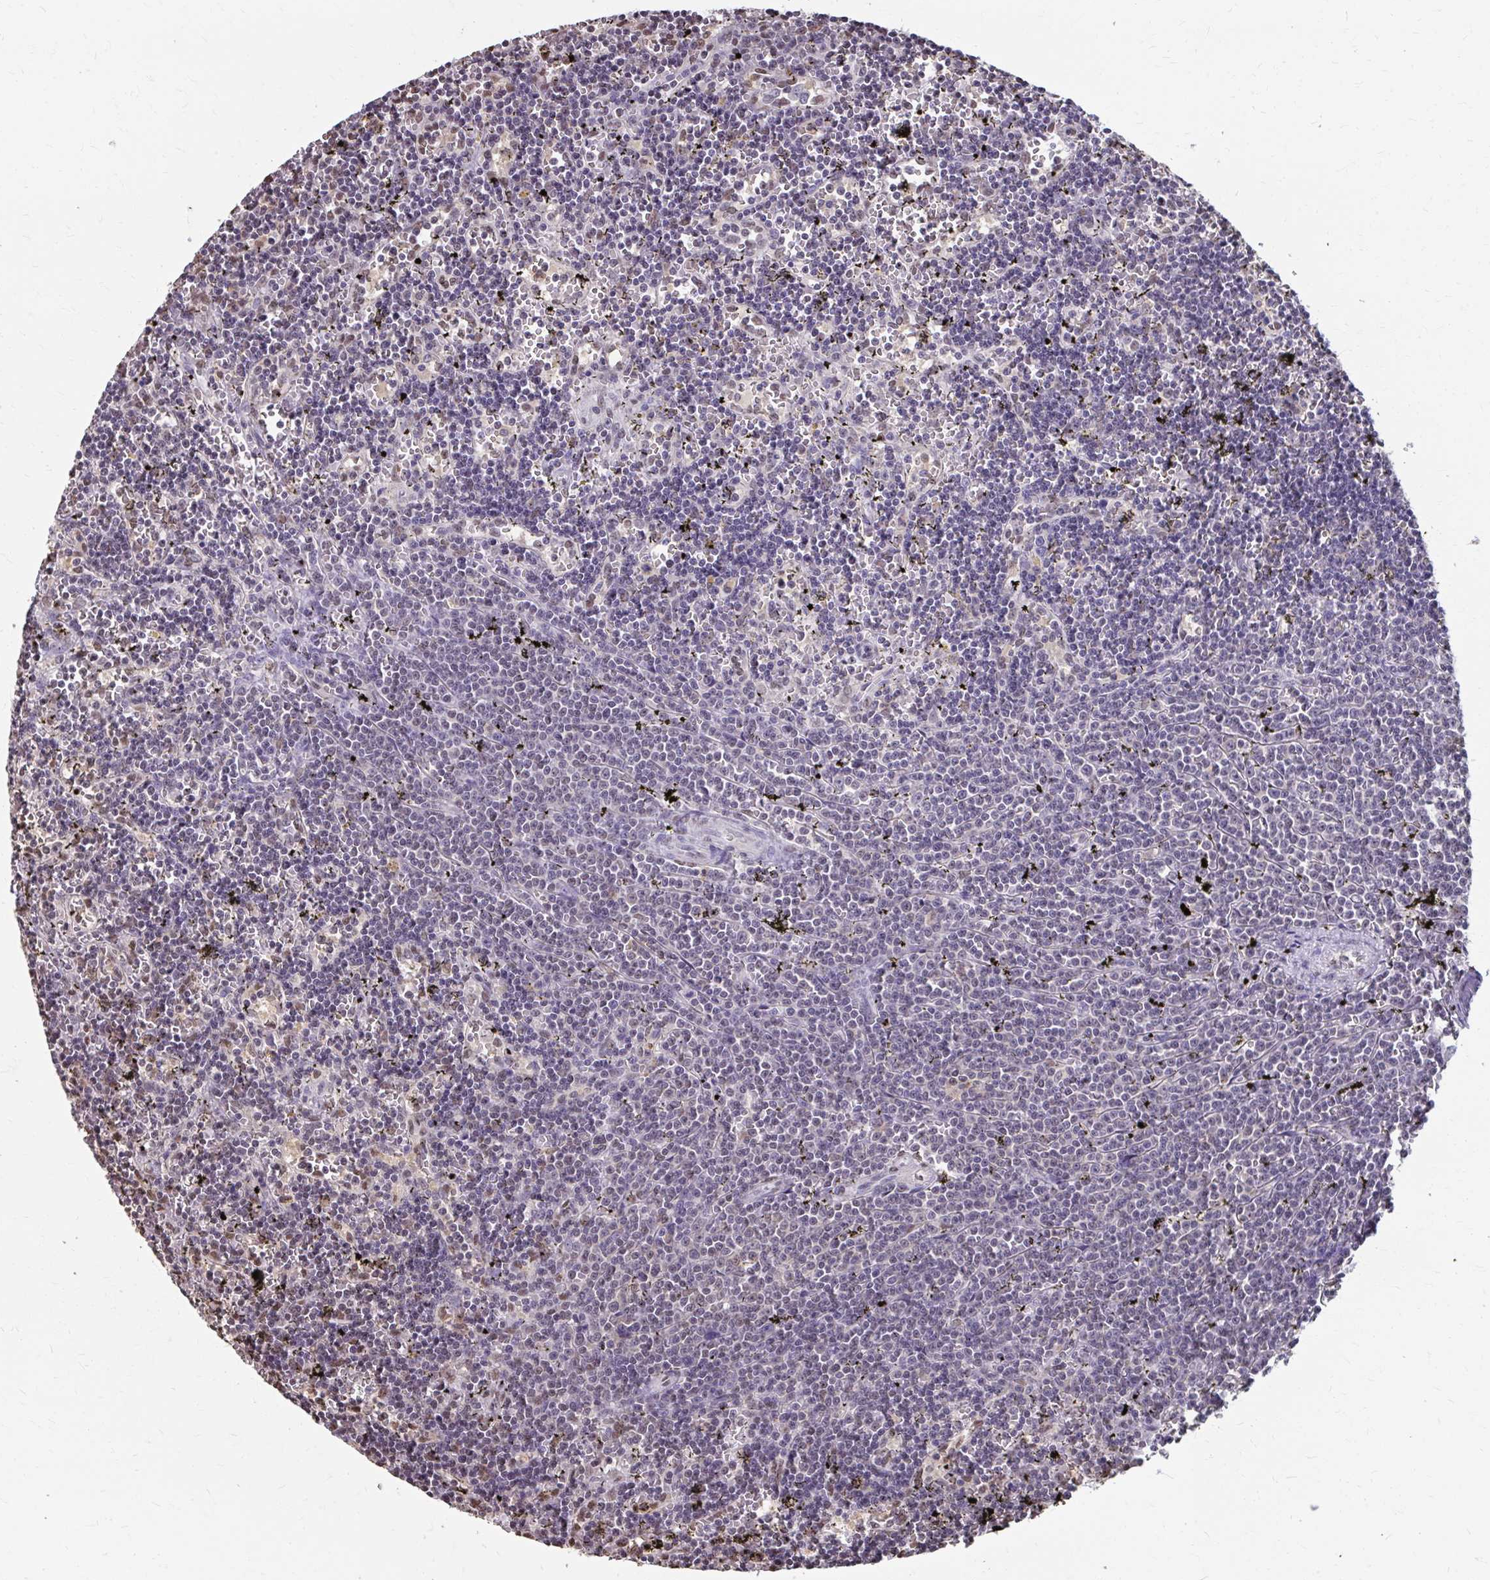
{"staining": {"intensity": "negative", "quantity": "none", "location": "none"}, "tissue": "lymphoma", "cell_type": "Tumor cells", "image_type": "cancer", "snomed": [{"axis": "morphology", "description": "Malignant lymphoma, non-Hodgkin's type, Low grade"}, {"axis": "topography", "description": "Spleen"}], "caption": "A high-resolution image shows IHC staining of malignant lymphoma, non-Hodgkin's type (low-grade), which shows no significant expression in tumor cells.", "gene": "ING4", "patient": {"sex": "male", "age": 60}}